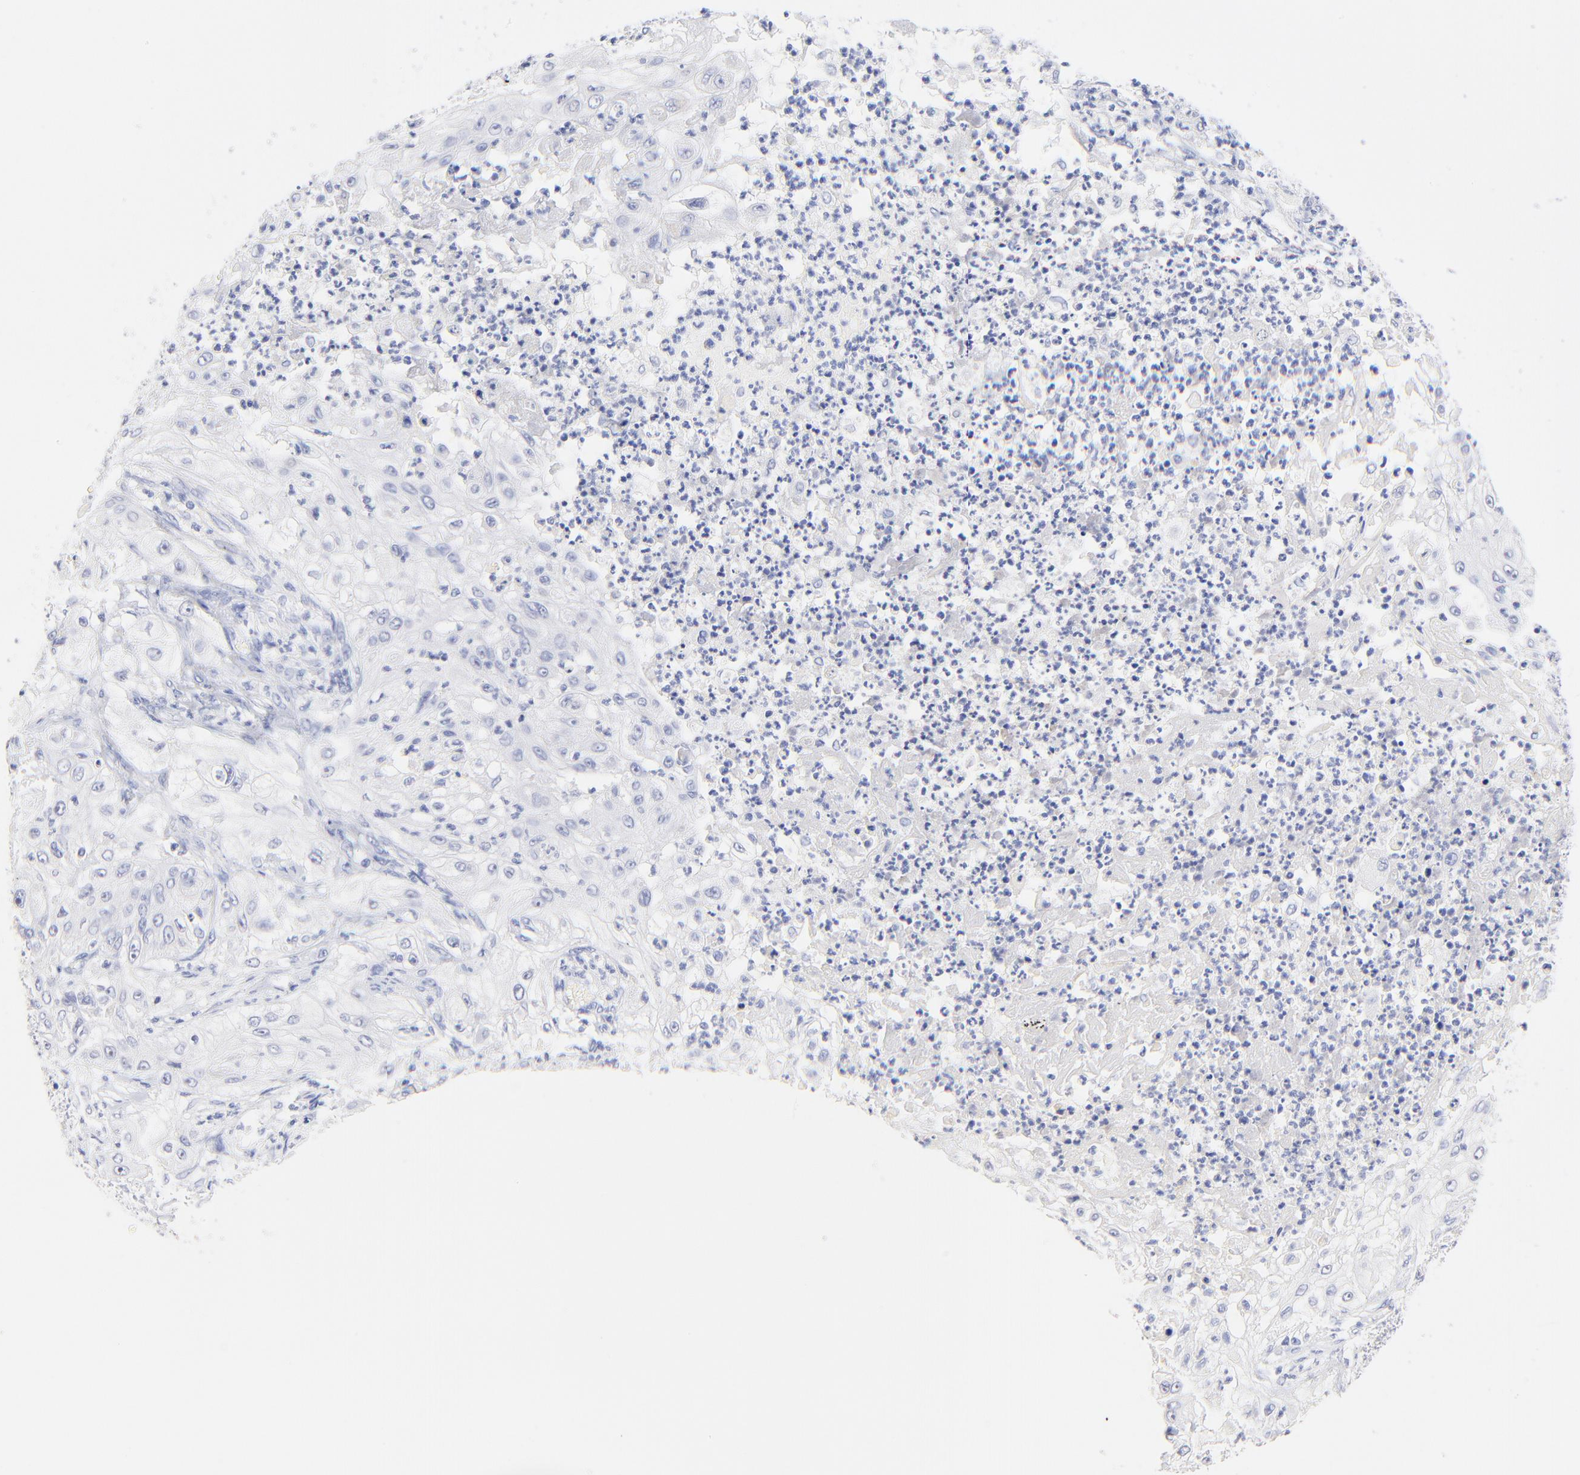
{"staining": {"intensity": "negative", "quantity": "none", "location": "none"}, "tissue": "lung cancer", "cell_type": "Tumor cells", "image_type": "cancer", "snomed": [{"axis": "morphology", "description": "Inflammation, NOS"}, {"axis": "morphology", "description": "Squamous cell carcinoma, NOS"}, {"axis": "topography", "description": "Lymph node"}, {"axis": "topography", "description": "Soft tissue"}, {"axis": "topography", "description": "Lung"}], "caption": "Immunohistochemistry micrograph of human lung cancer (squamous cell carcinoma) stained for a protein (brown), which demonstrates no staining in tumor cells.", "gene": "SULT4A1", "patient": {"sex": "male", "age": 66}}